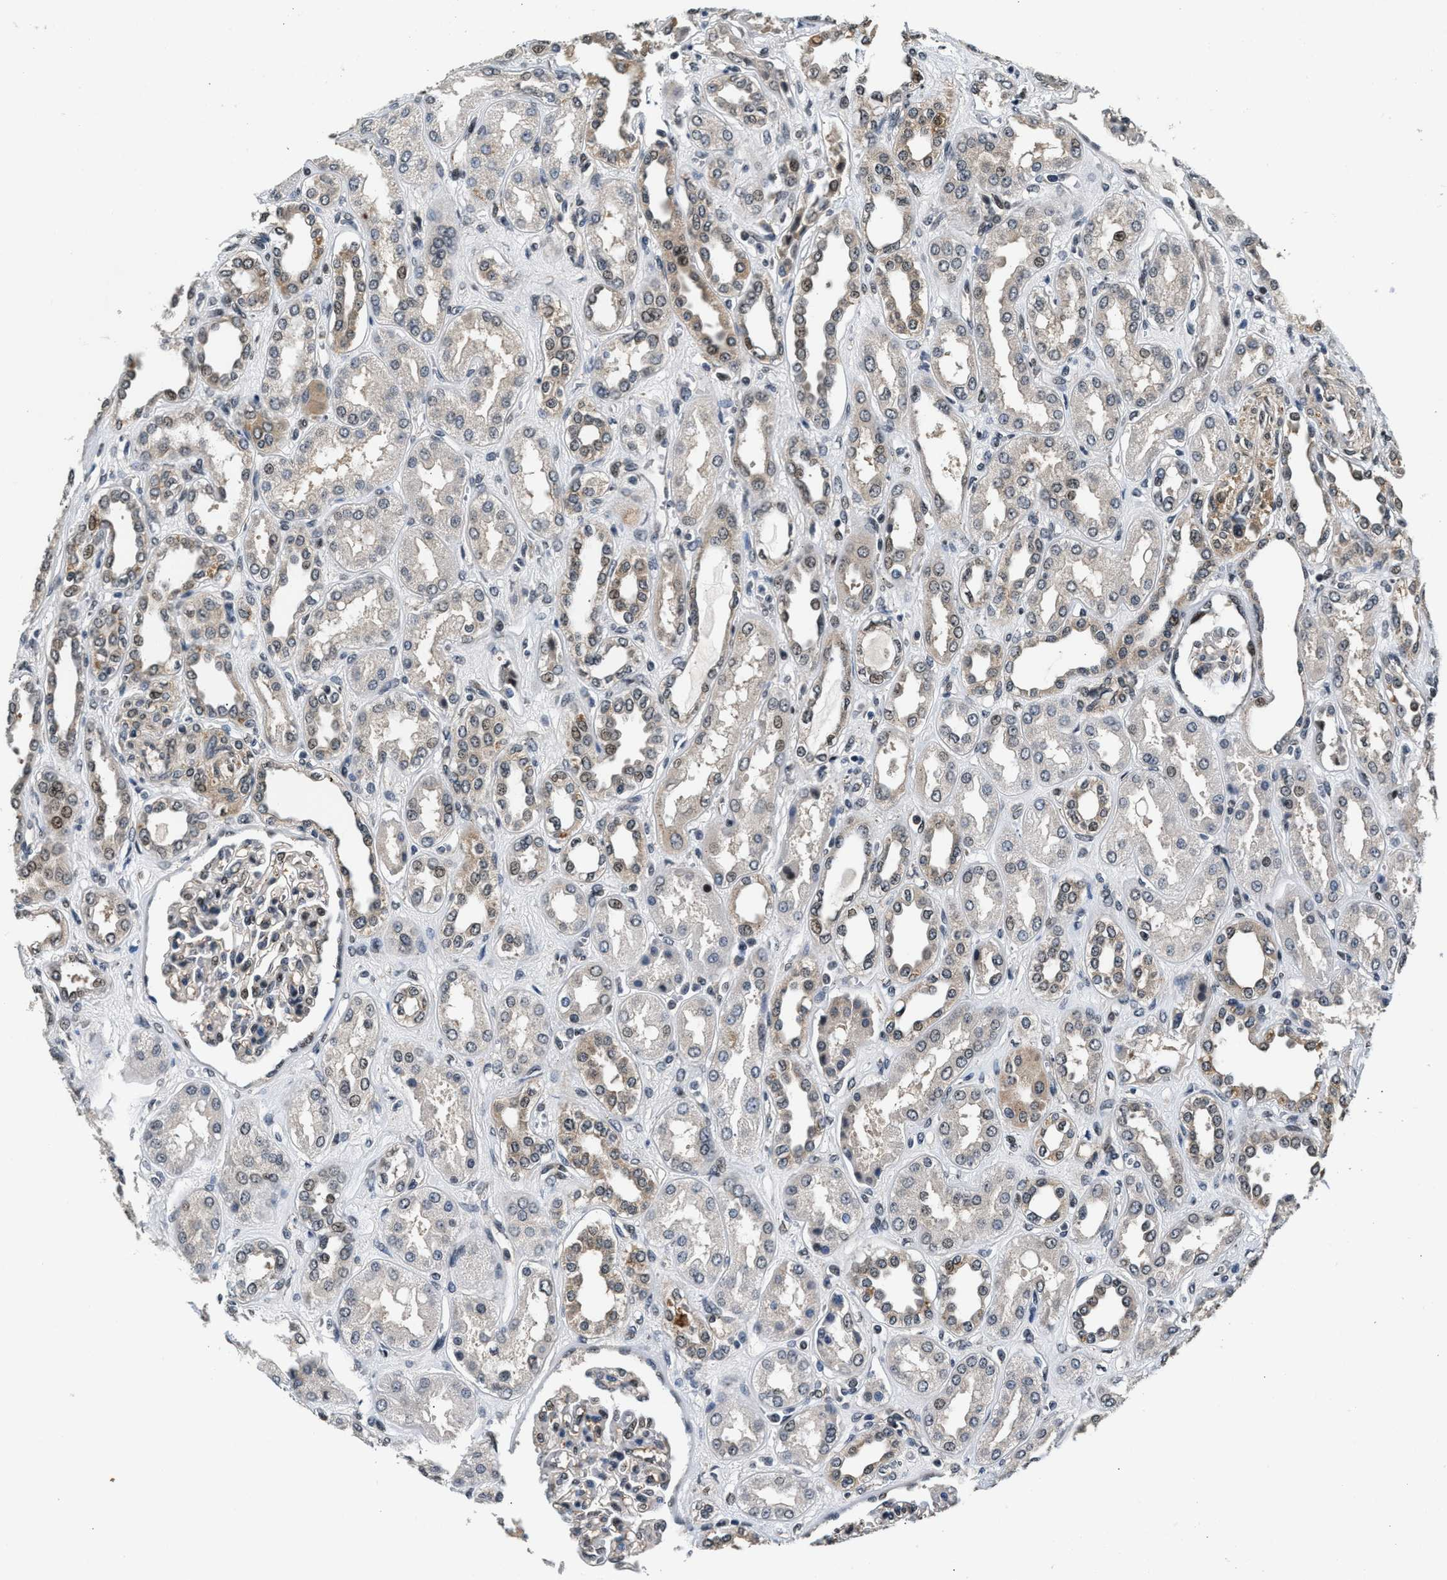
{"staining": {"intensity": "moderate", "quantity": "25%-75%", "location": "cytoplasmic/membranous,nuclear"}, "tissue": "kidney", "cell_type": "Cells in glomeruli", "image_type": "normal", "snomed": [{"axis": "morphology", "description": "Normal tissue, NOS"}, {"axis": "topography", "description": "Kidney"}], "caption": "Protein expression analysis of unremarkable human kidney reveals moderate cytoplasmic/membranous,nuclear expression in about 25%-75% of cells in glomeruli. (IHC, brightfield microscopy, high magnification).", "gene": "RBM33", "patient": {"sex": "male", "age": 59}}